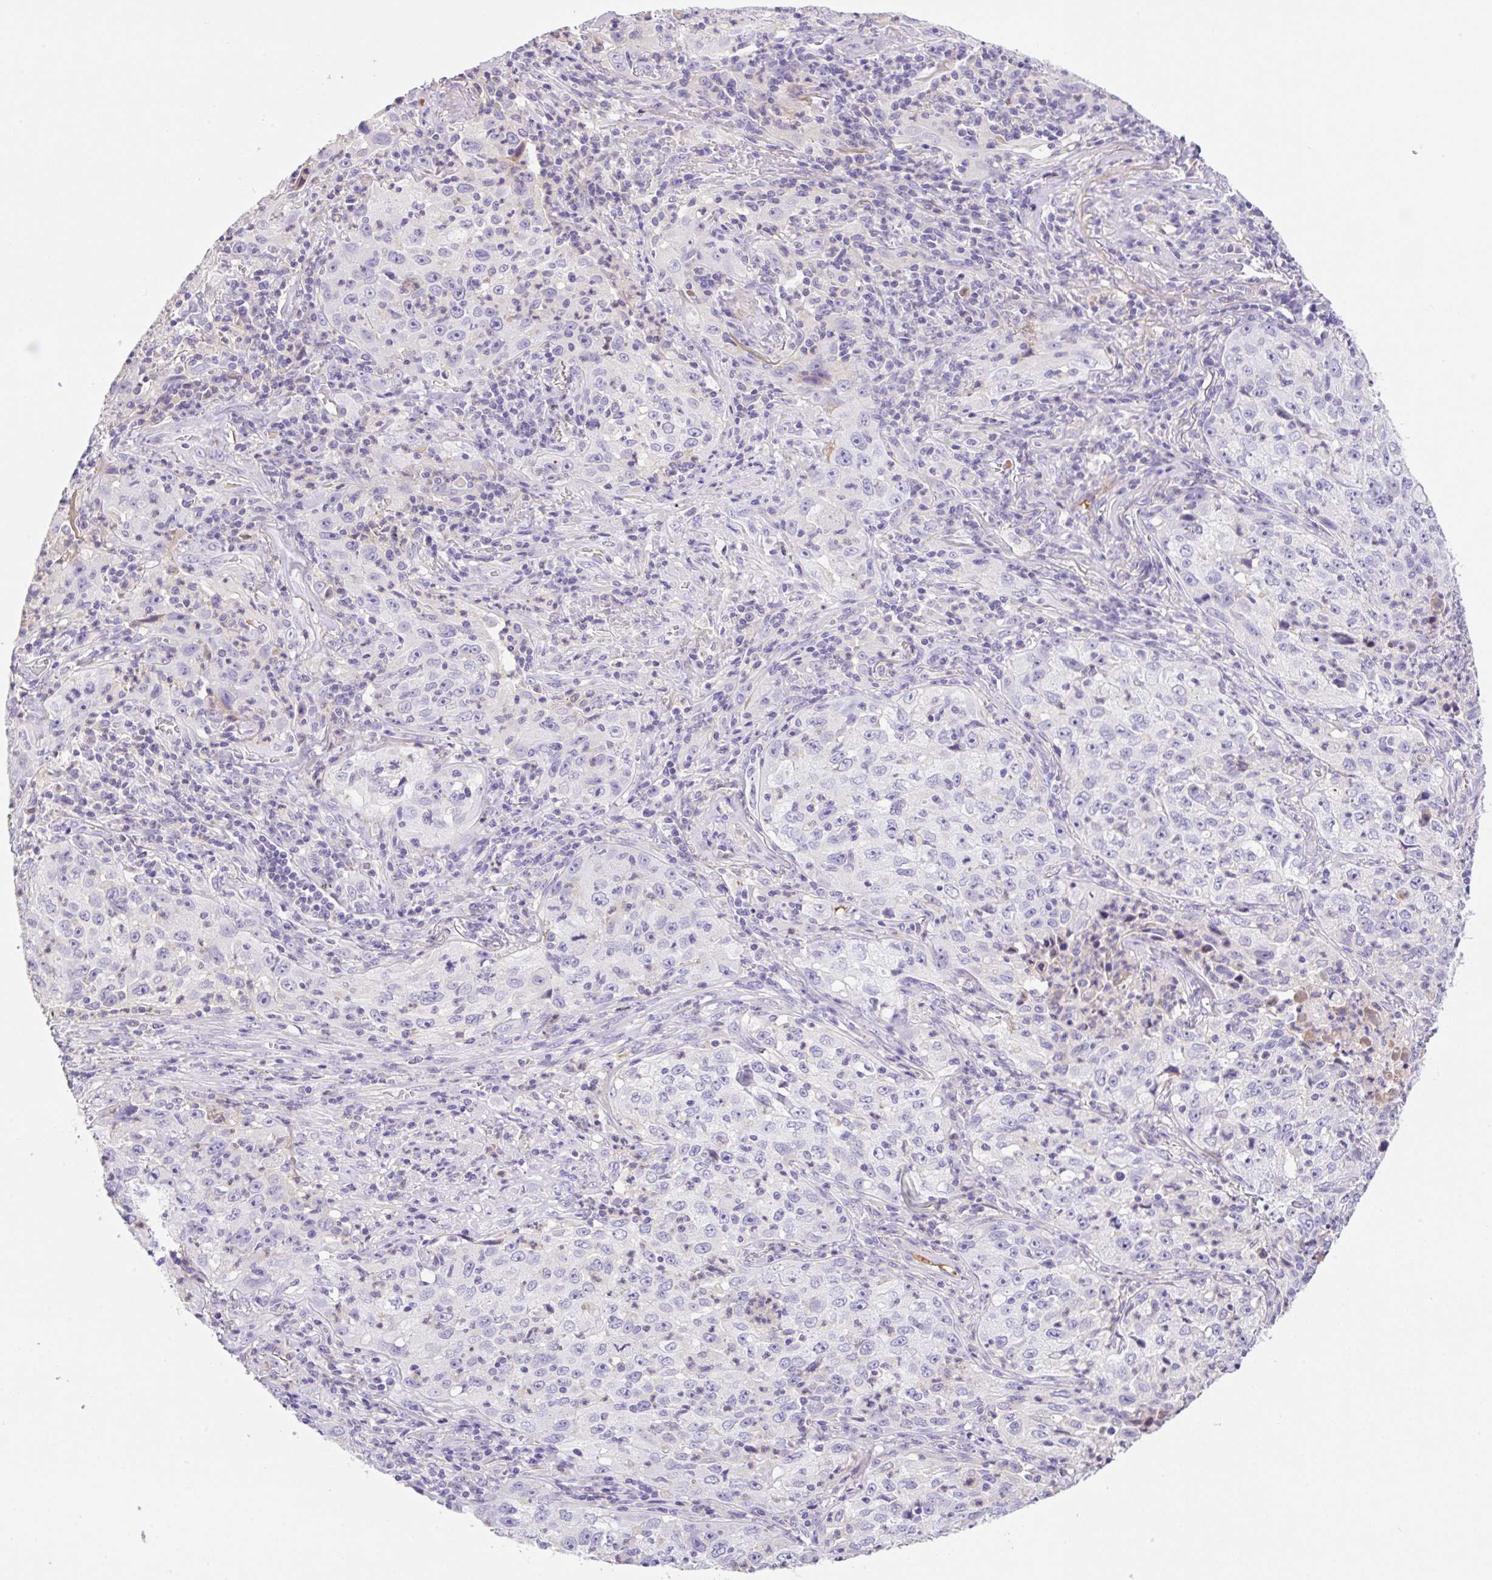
{"staining": {"intensity": "negative", "quantity": "none", "location": "none"}, "tissue": "lung cancer", "cell_type": "Tumor cells", "image_type": "cancer", "snomed": [{"axis": "morphology", "description": "Squamous cell carcinoma, NOS"}, {"axis": "topography", "description": "Lung"}], "caption": "Human squamous cell carcinoma (lung) stained for a protein using IHC shows no staining in tumor cells.", "gene": "TDRD15", "patient": {"sex": "male", "age": 71}}